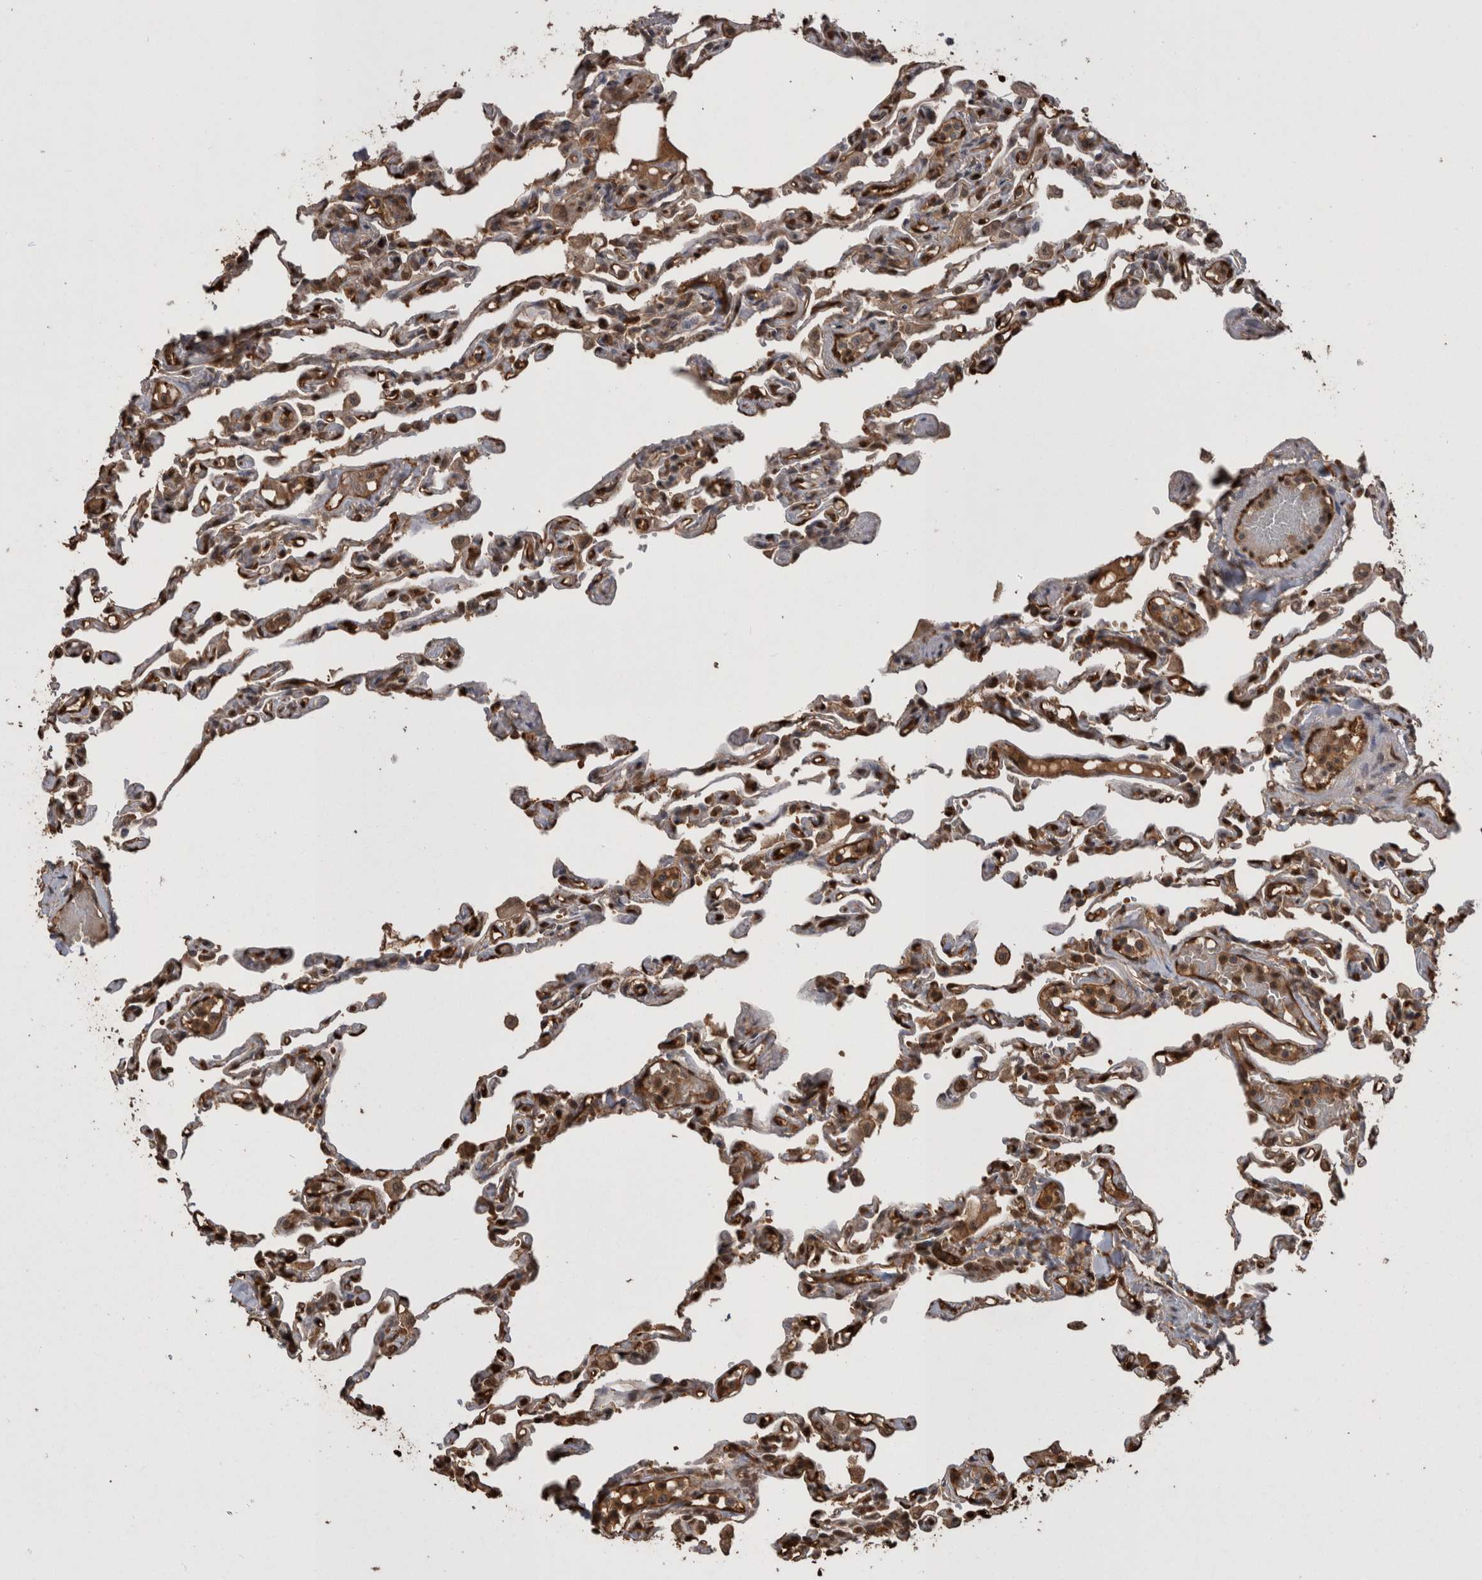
{"staining": {"intensity": "moderate", "quantity": ">75%", "location": "nuclear"}, "tissue": "lung", "cell_type": "Alveolar cells", "image_type": "normal", "snomed": [{"axis": "morphology", "description": "Normal tissue, NOS"}, {"axis": "topography", "description": "Lung"}], "caption": "Brown immunohistochemical staining in unremarkable human lung displays moderate nuclear positivity in approximately >75% of alveolar cells. The staining was performed using DAB to visualize the protein expression in brown, while the nuclei were stained in blue with hematoxylin (Magnification: 20x).", "gene": "LXN", "patient": {"sex": "male", "age": 21}}